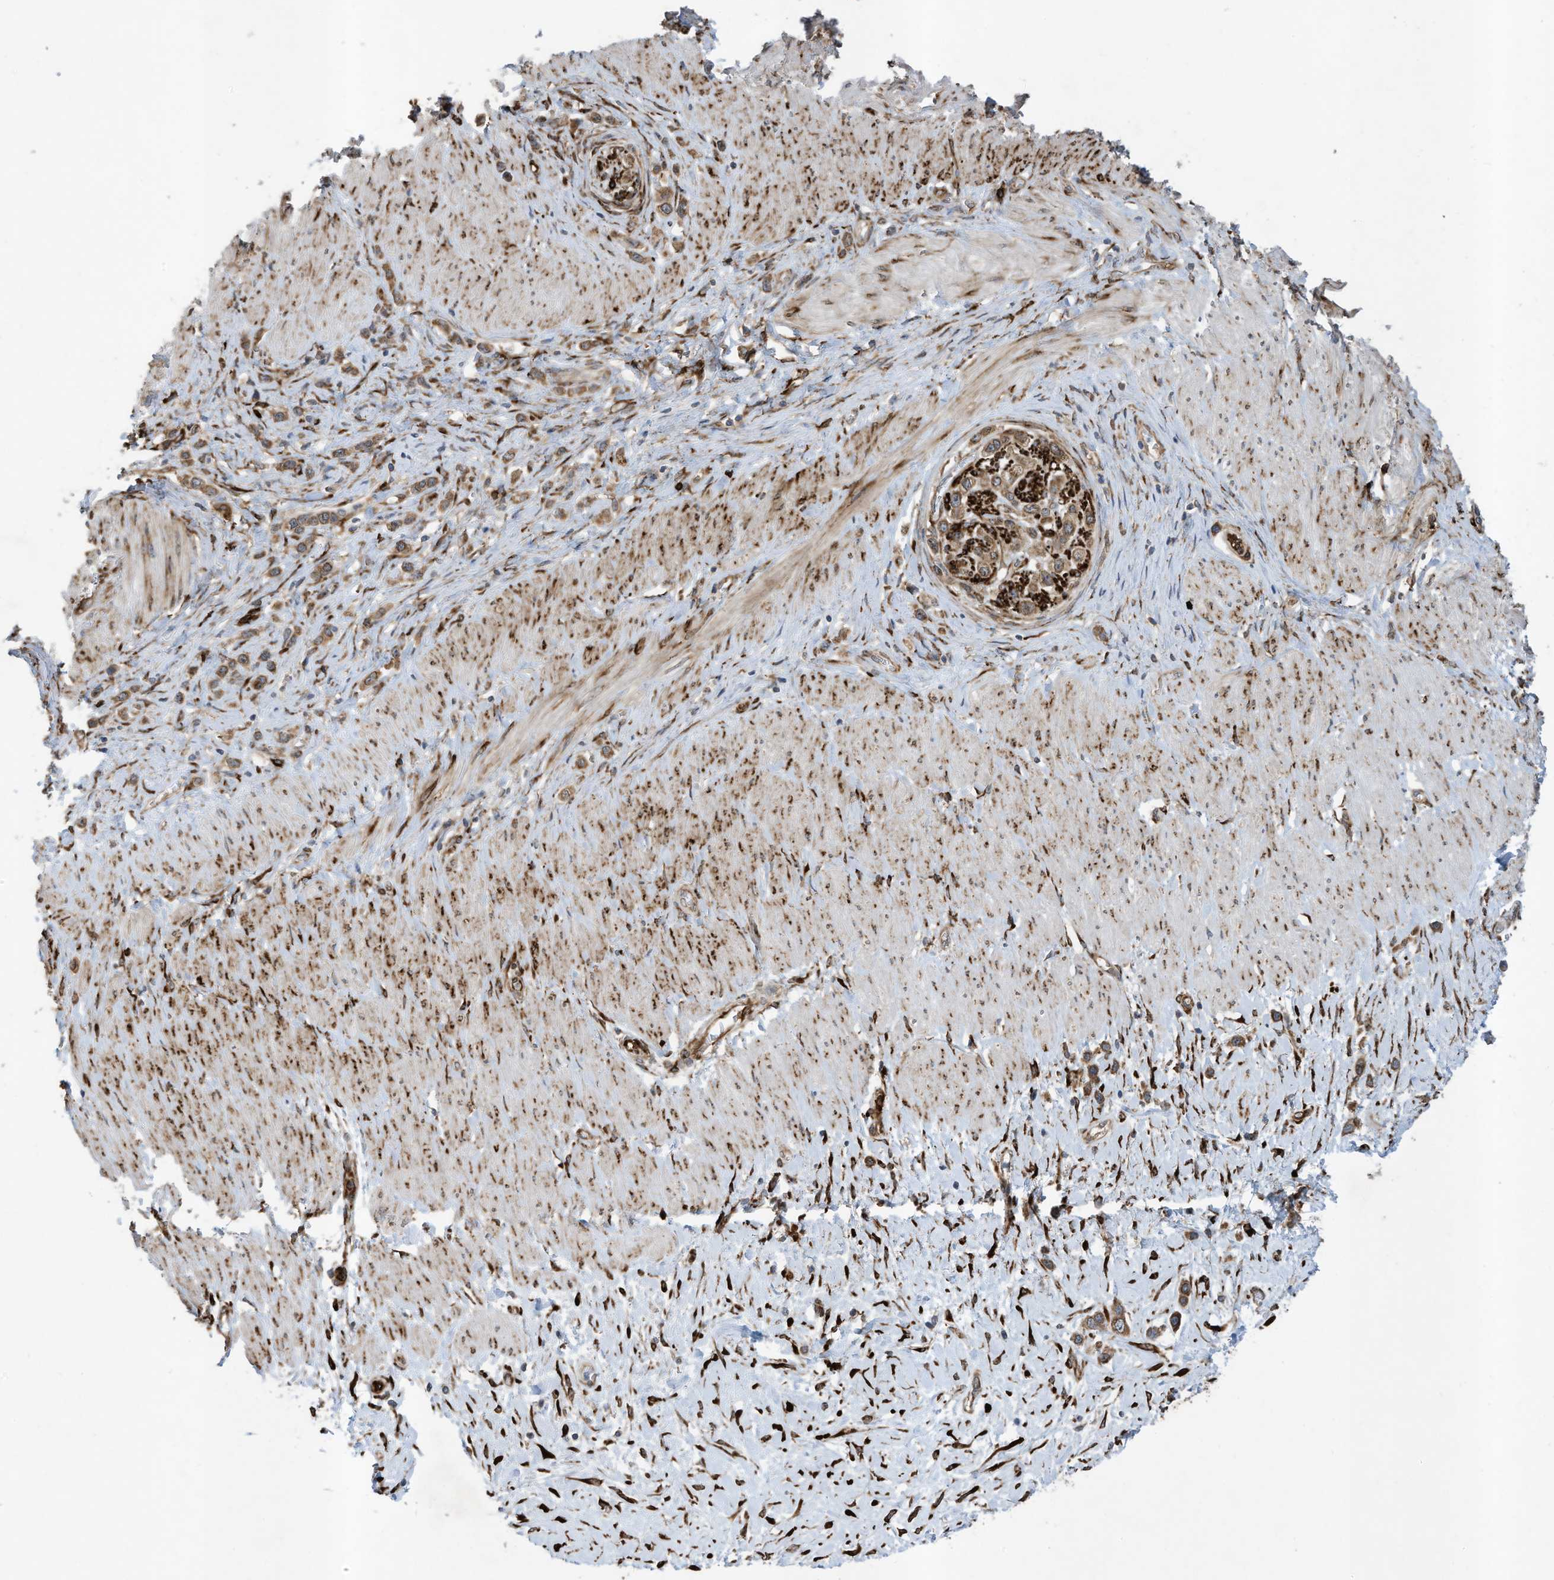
{"staining": {"intensity": "moderate", "quantity": ">75%", "location": "cytoplasmic/membranous"}, "tissue": "stomach cancer", "cell_type": "Tumor cells", "image_type": "cancer", "snomed": [{"axis": "morphology", "description": "Normal tissue, NOS"}, {"axis": "morphology", "description": "Adenocarcinoma, NOS"}, {"axis": "topography", "description": "Stomach, upper"}, {"axis": "topography", "description": "Stomach"}], "caption": "Protein staining of adenocarcinoma (stomach) tissue shows moderate cytoplasmic/membranous staining in approximately >75% of tumor cells.", "gene": "ZBTB45", "patient": {"sex": "female", "age": 65}}